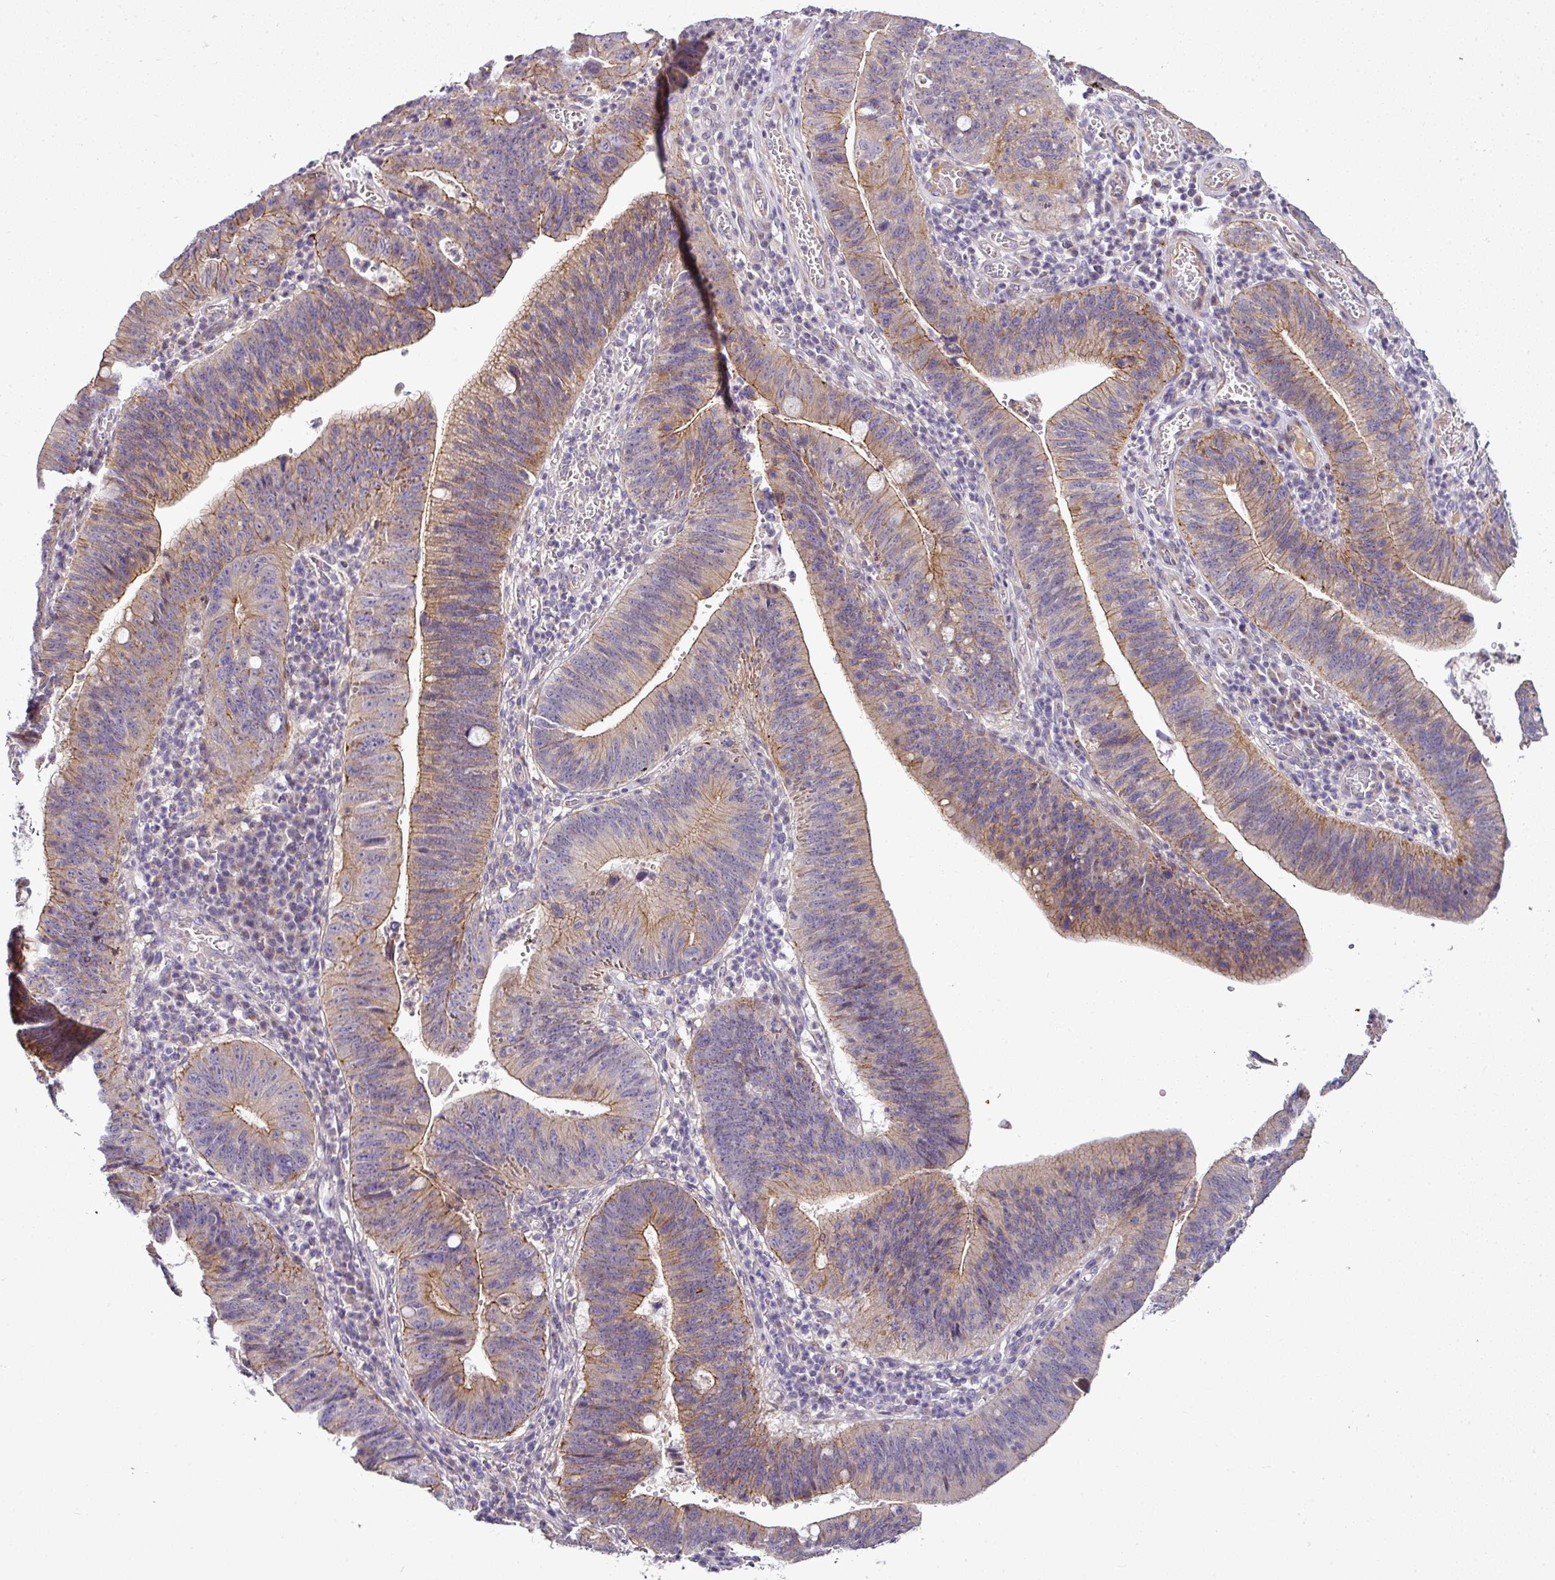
{"staining": {"intensity": "moderate", "quantity": "25%-75%", "location": "cytoplasmic/membranous"}, "tissue": "stomach cancer", "cell_type": "Tumor cells", "image_type": "cancer", "snomed": [{"axis": "morphology", "description": "Adenocarcinoma, NOS"}, {"axis": "topography", "description": "Stomach"}], "caption": "The image shows a brown stain indicating the presence of a protein in the cytoplasmic/membranous of tumor cells in stomach cancer (adenocarcinoma). (IHC, brightfield microscopy, high magnification).", "gene": "GAN", "patient": {"sex": "male", "age": 59}}